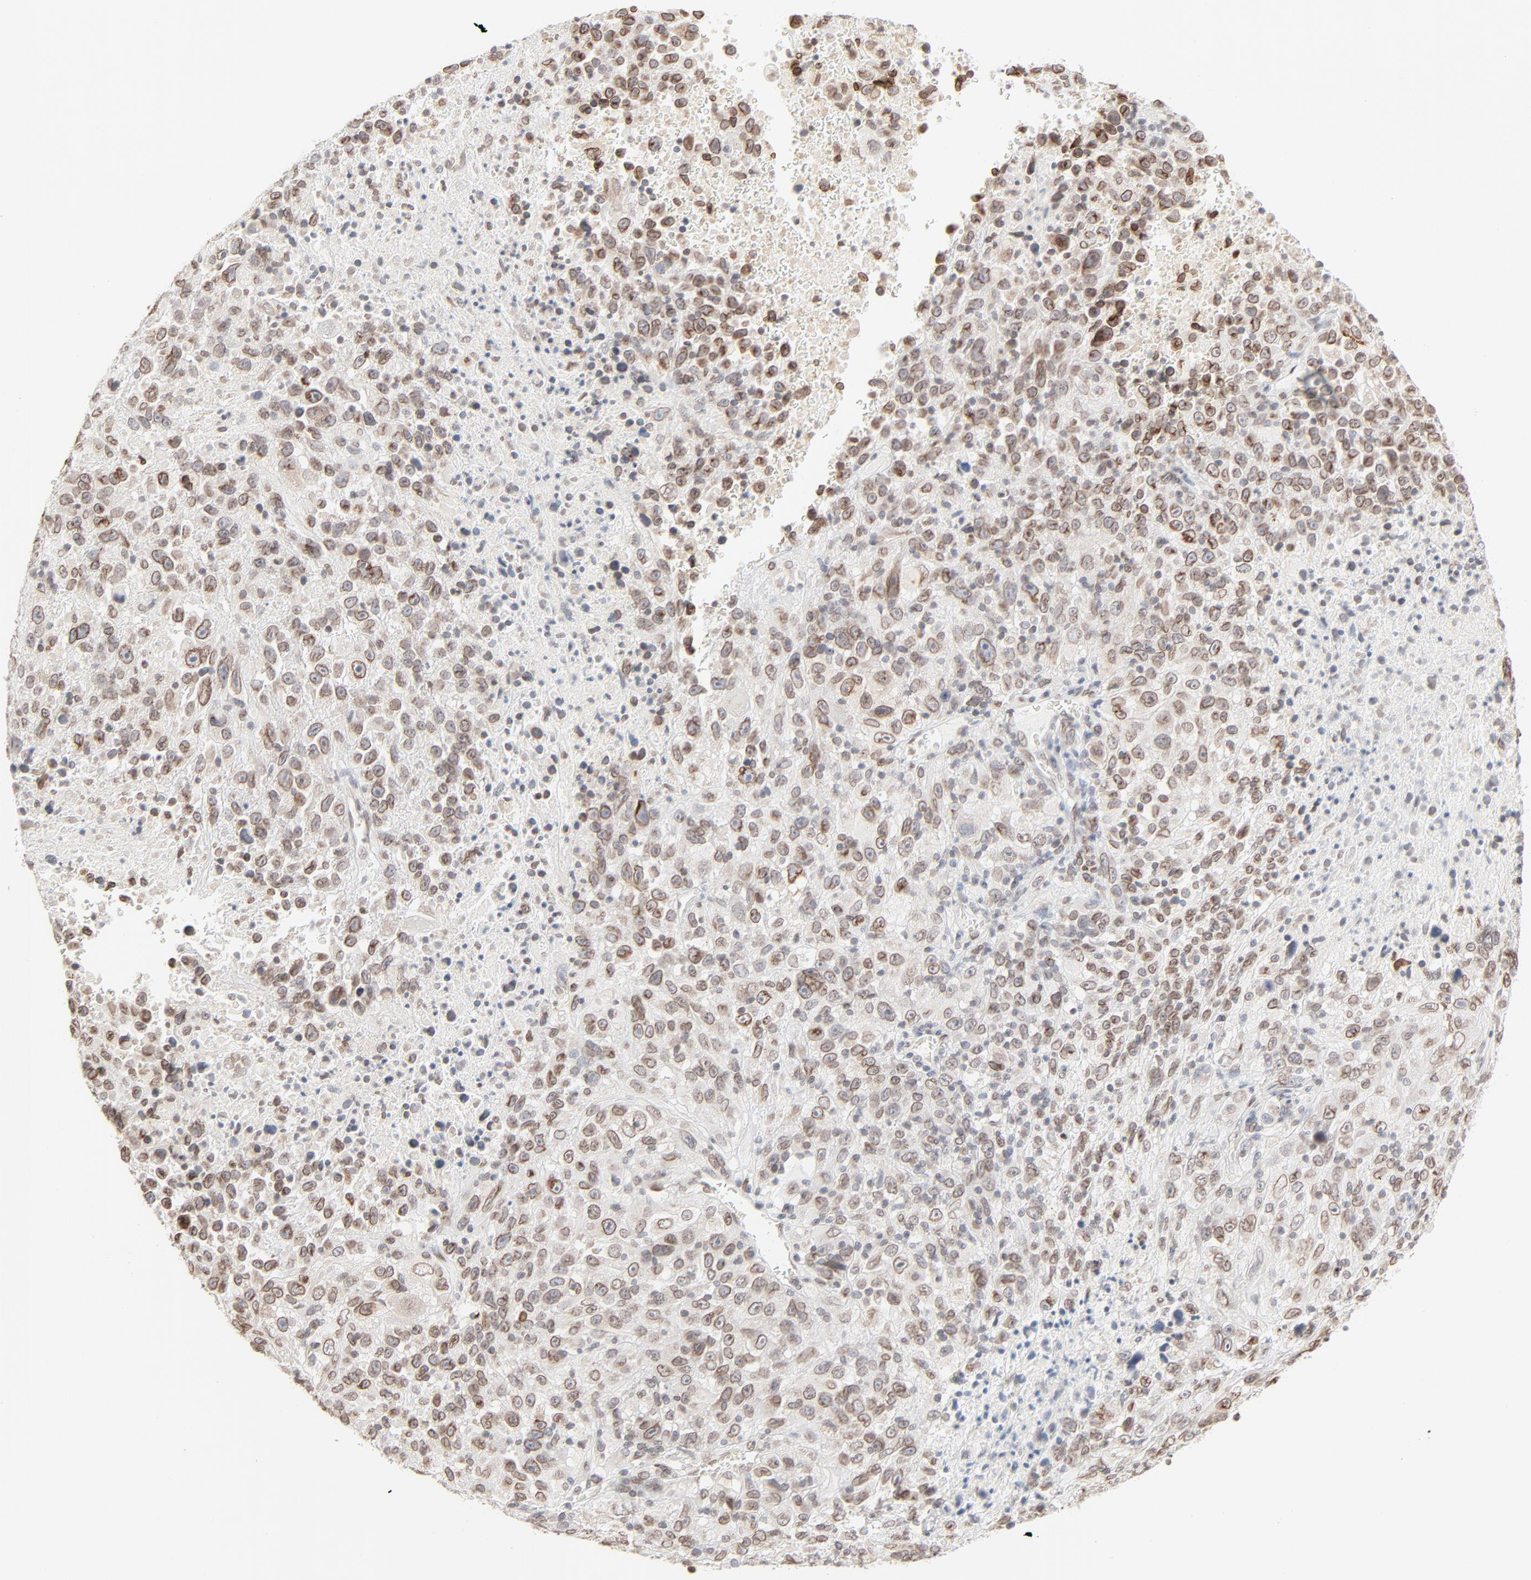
{"staining": {"intensity": "moderate", "quantity": ">75%", "location": "cytoplasmic/membranous,nuclear"}, "tissue": "melanoma", "cell_type": "Tumor cells", "image_type": "cancer", "snomed": [{"axis": "morphology", "description": "Malignant melanoma, Metastatic site"}, {"axis": "topography", "description": "Cerebral cortex"}], "caption": "Human melanoma stained with a brown dye shows moderate cytoplasmic/membranous and nuclear positive expression in about >75% of tumor cells.", "gene": "MAD1L1", "patient": {"sex": "female", "age": 52}}